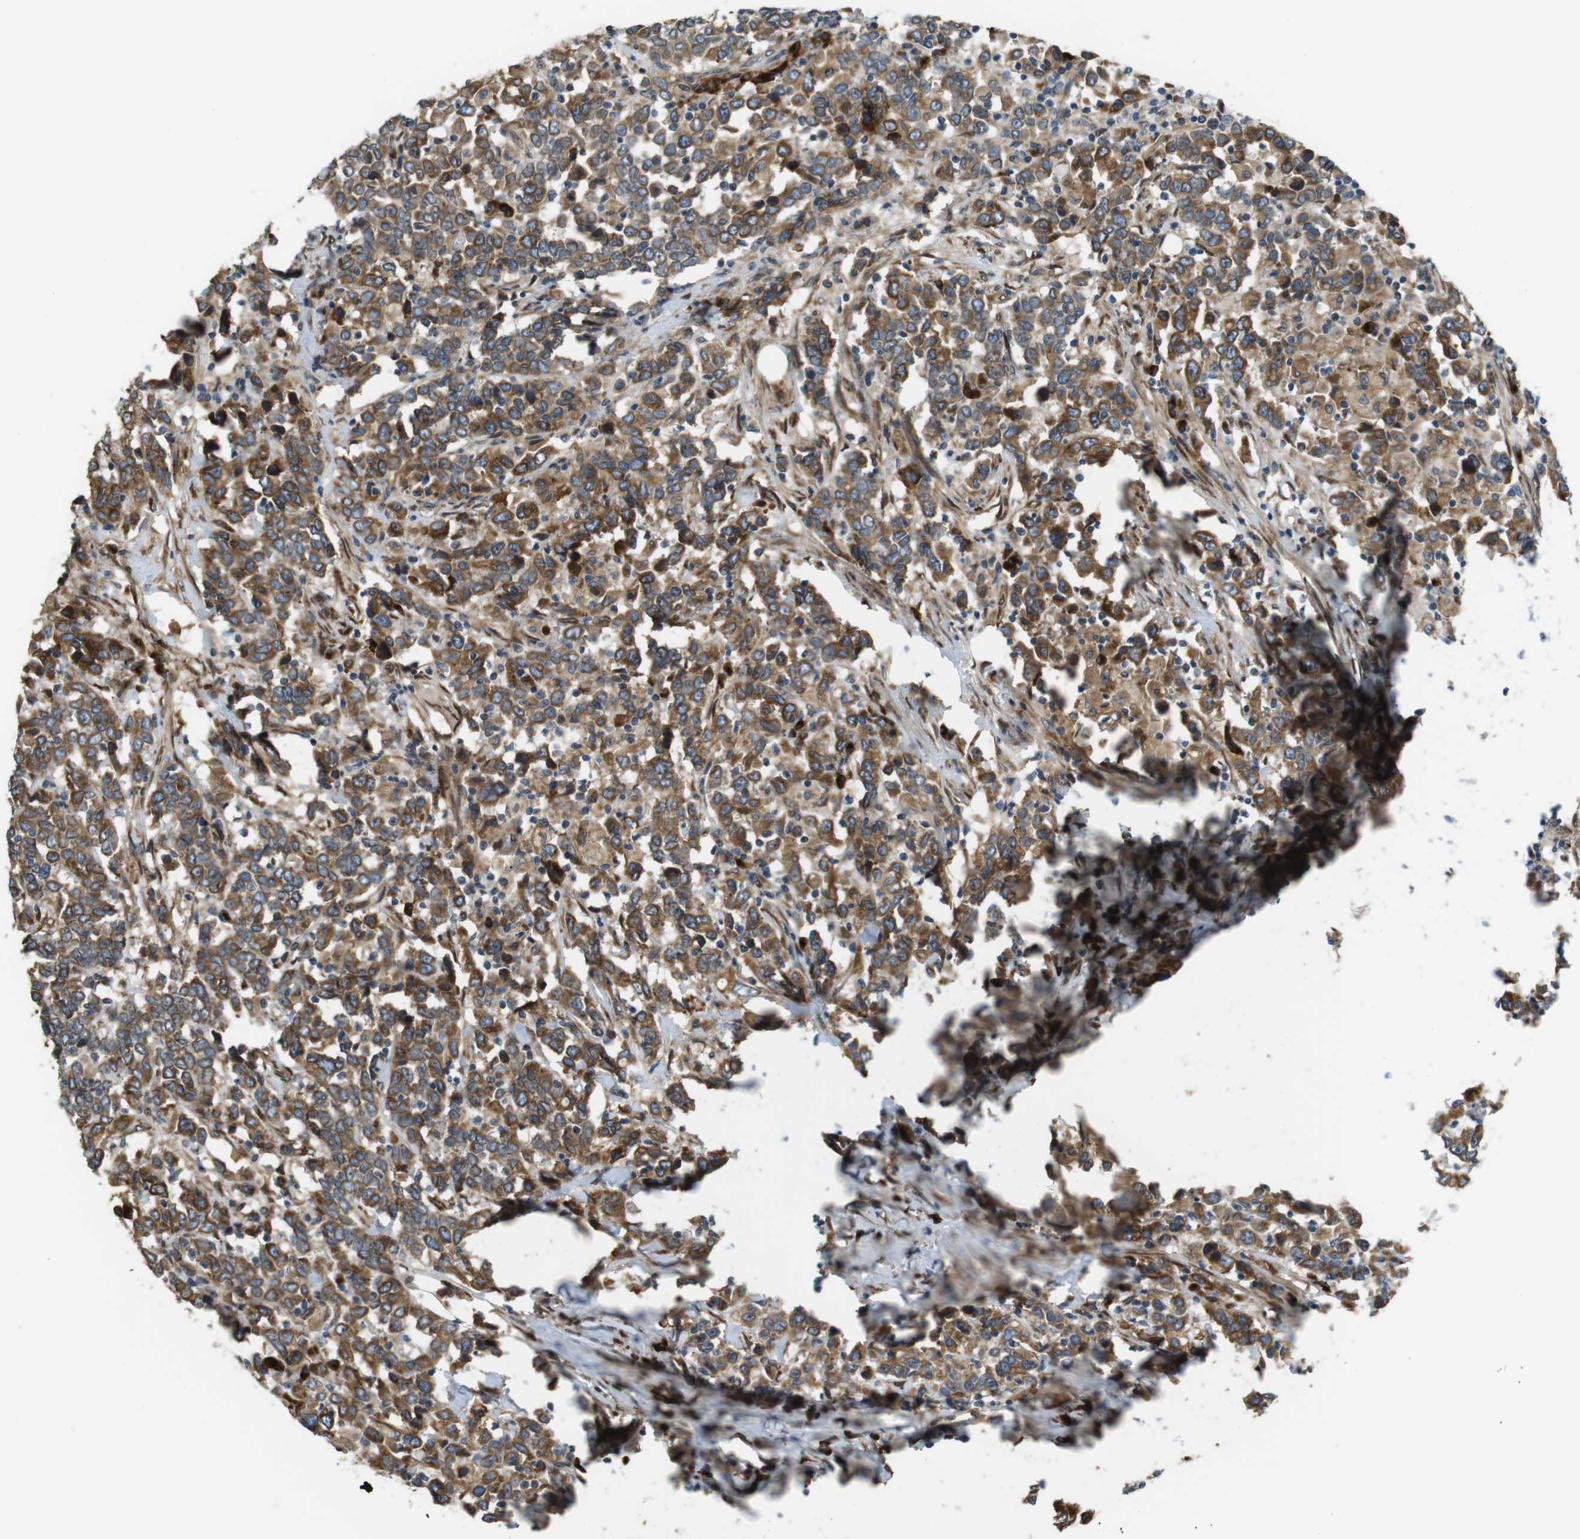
{"staining": {"intensity": "moderate", "quantity": ">75%", "location": "cytoplasmic/membranous"}, "tissue": "urothelial cancer", "cell_type": "Tumor cells", "image_type": "cancer", "snomed": [{"axis": "morphology", "description": "Urothelial carcinoma, High grade"}, {"axis": "topography", "description": "Urinary bladder"}], "caption": "Approximately >75% of tumor cells in urothelial cancer show moderate cytoplasmic/membranous protein expression as visualized by brown immunohistochemical staining.", "gene": "TMEM143", "patient": {"sex": "male", "age": 61}}